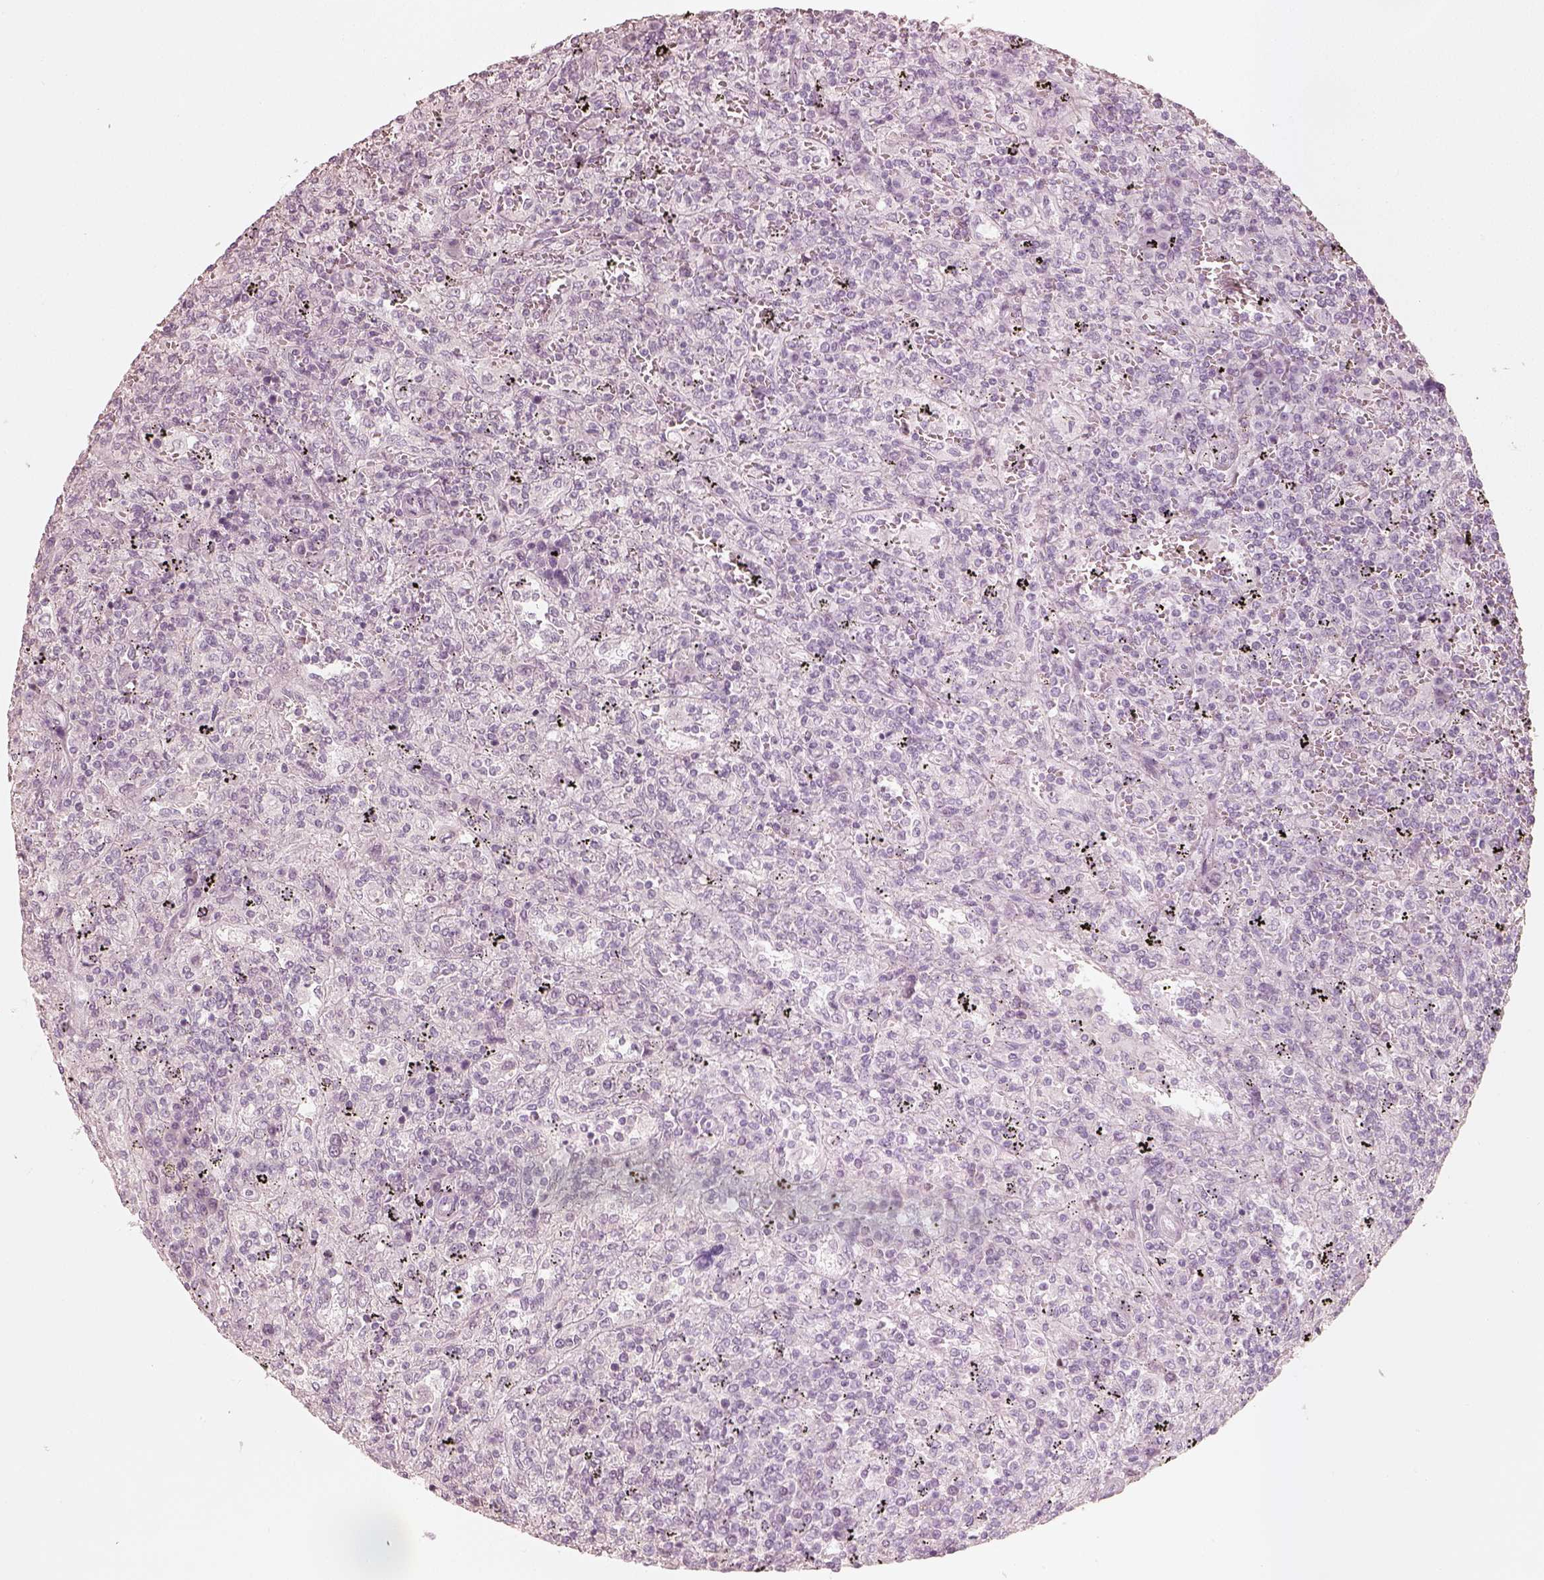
{"staining": {"intensity": "negative", "quantity": "none", "location": "none"}, "tissue": "lymphoma", "cell_type": "Tumor cells", "image_type": "cancer", "snomed": [{"axis": "morphology", "description": "Malignant lymphoma, non-Hodgkin's type, Low grade"}, {"axis": "topography", "description": "Spleen"}], "caption": "The micrograph demonstrates no staining of tumor cells in malignant lymphoma, non-Hodgkin's type (low-grade).", "gene": "KRT72", "patient": {"sex": "male", "age": 62}}